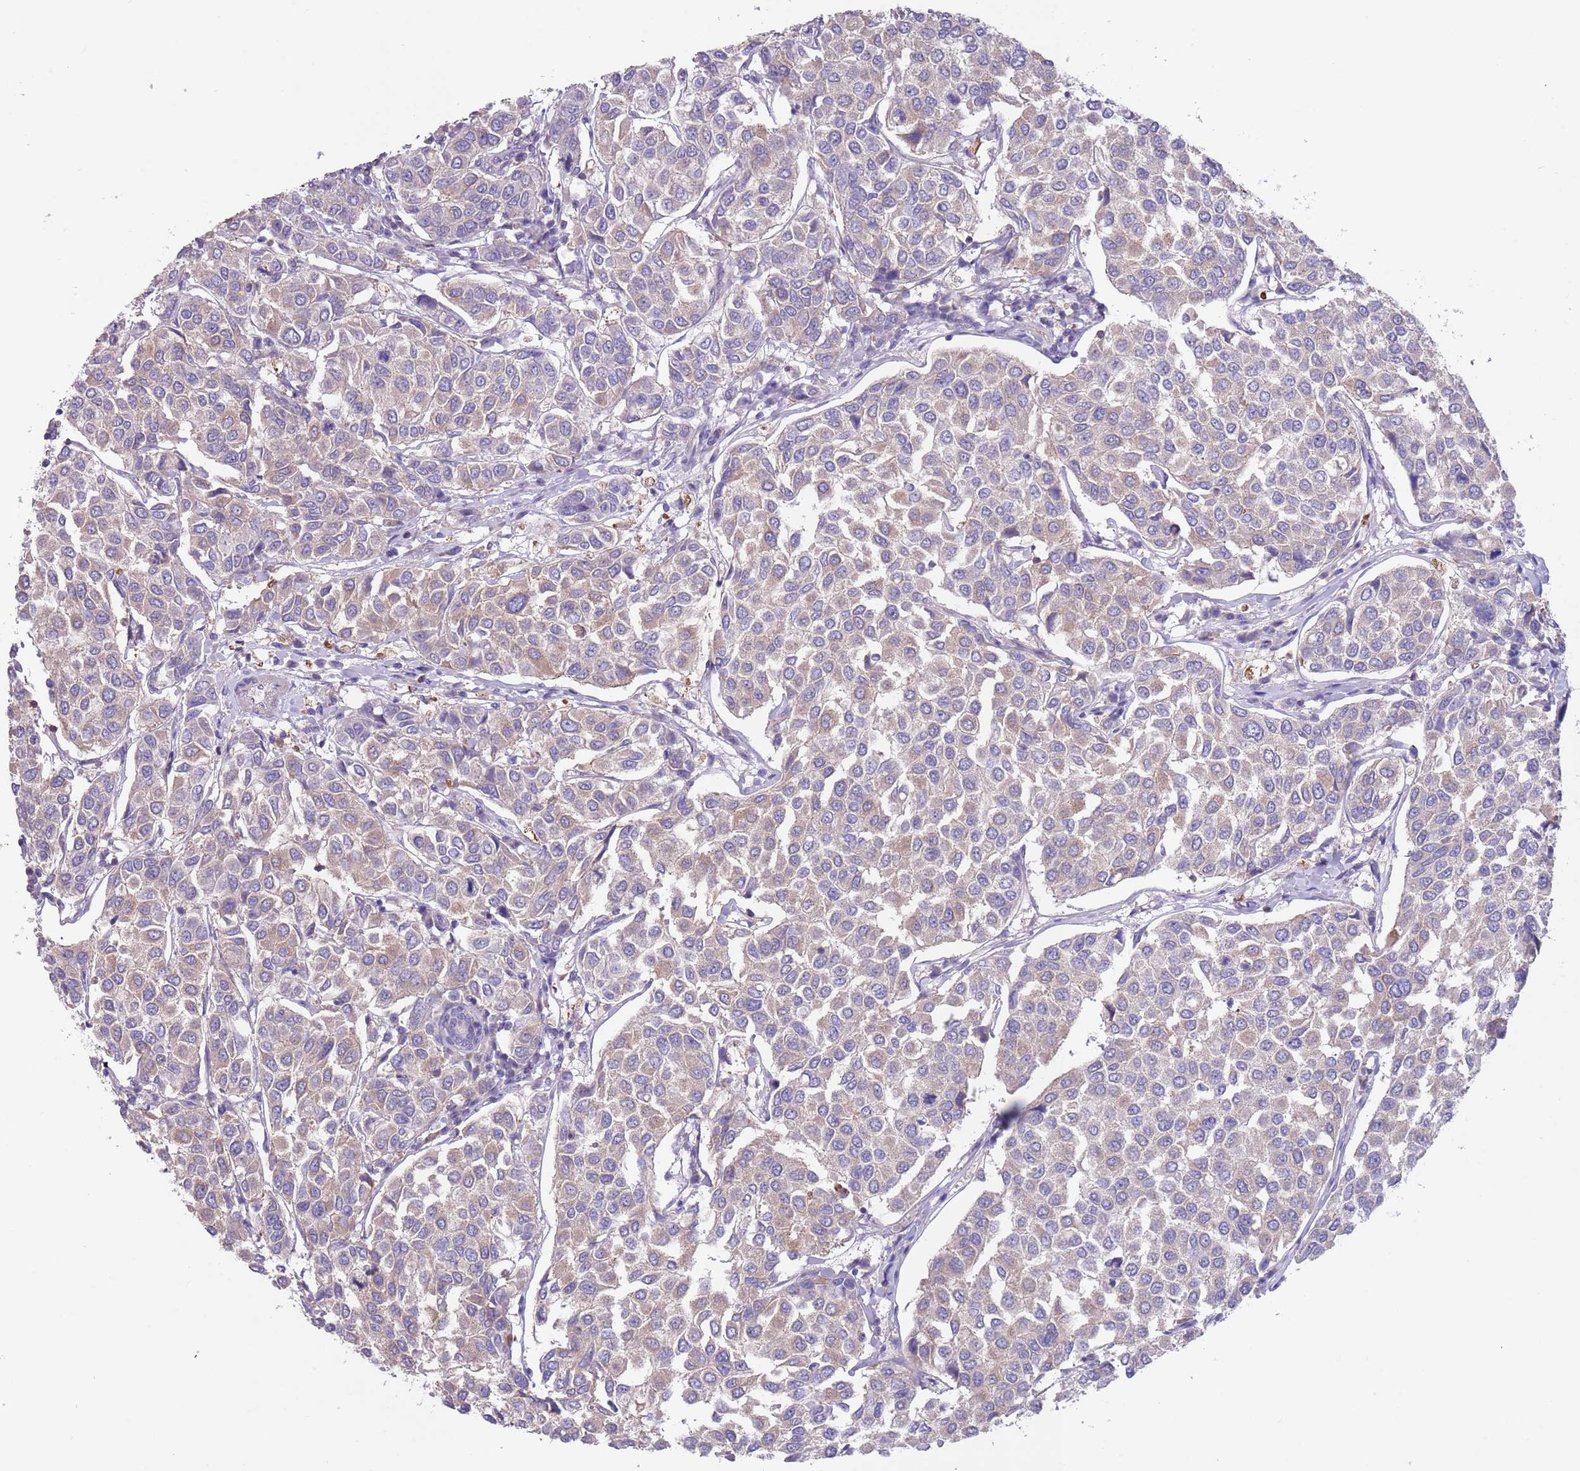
{"staining": {"intensity": "weak", "quantity": "25%-75%", "location": "cytoplasmic/membranous"}, "tissue": "breast cancer", "cell_type": "Tumor cells", "image_type": "cancer", "snomed": [{"axis": "morphology", "description": "Duct carcinoma"}, {"axis": "topography", "description": "Breast"}], "caption": "Tumor cells demonstrate low levels of weak cytoplasmic/membranous staining in approximately 25%-75% of cells in human infiltrating ductal carcinoma (breast).", "gene": "ZNF14", "patient": {"sex": "female", "age": 55}}